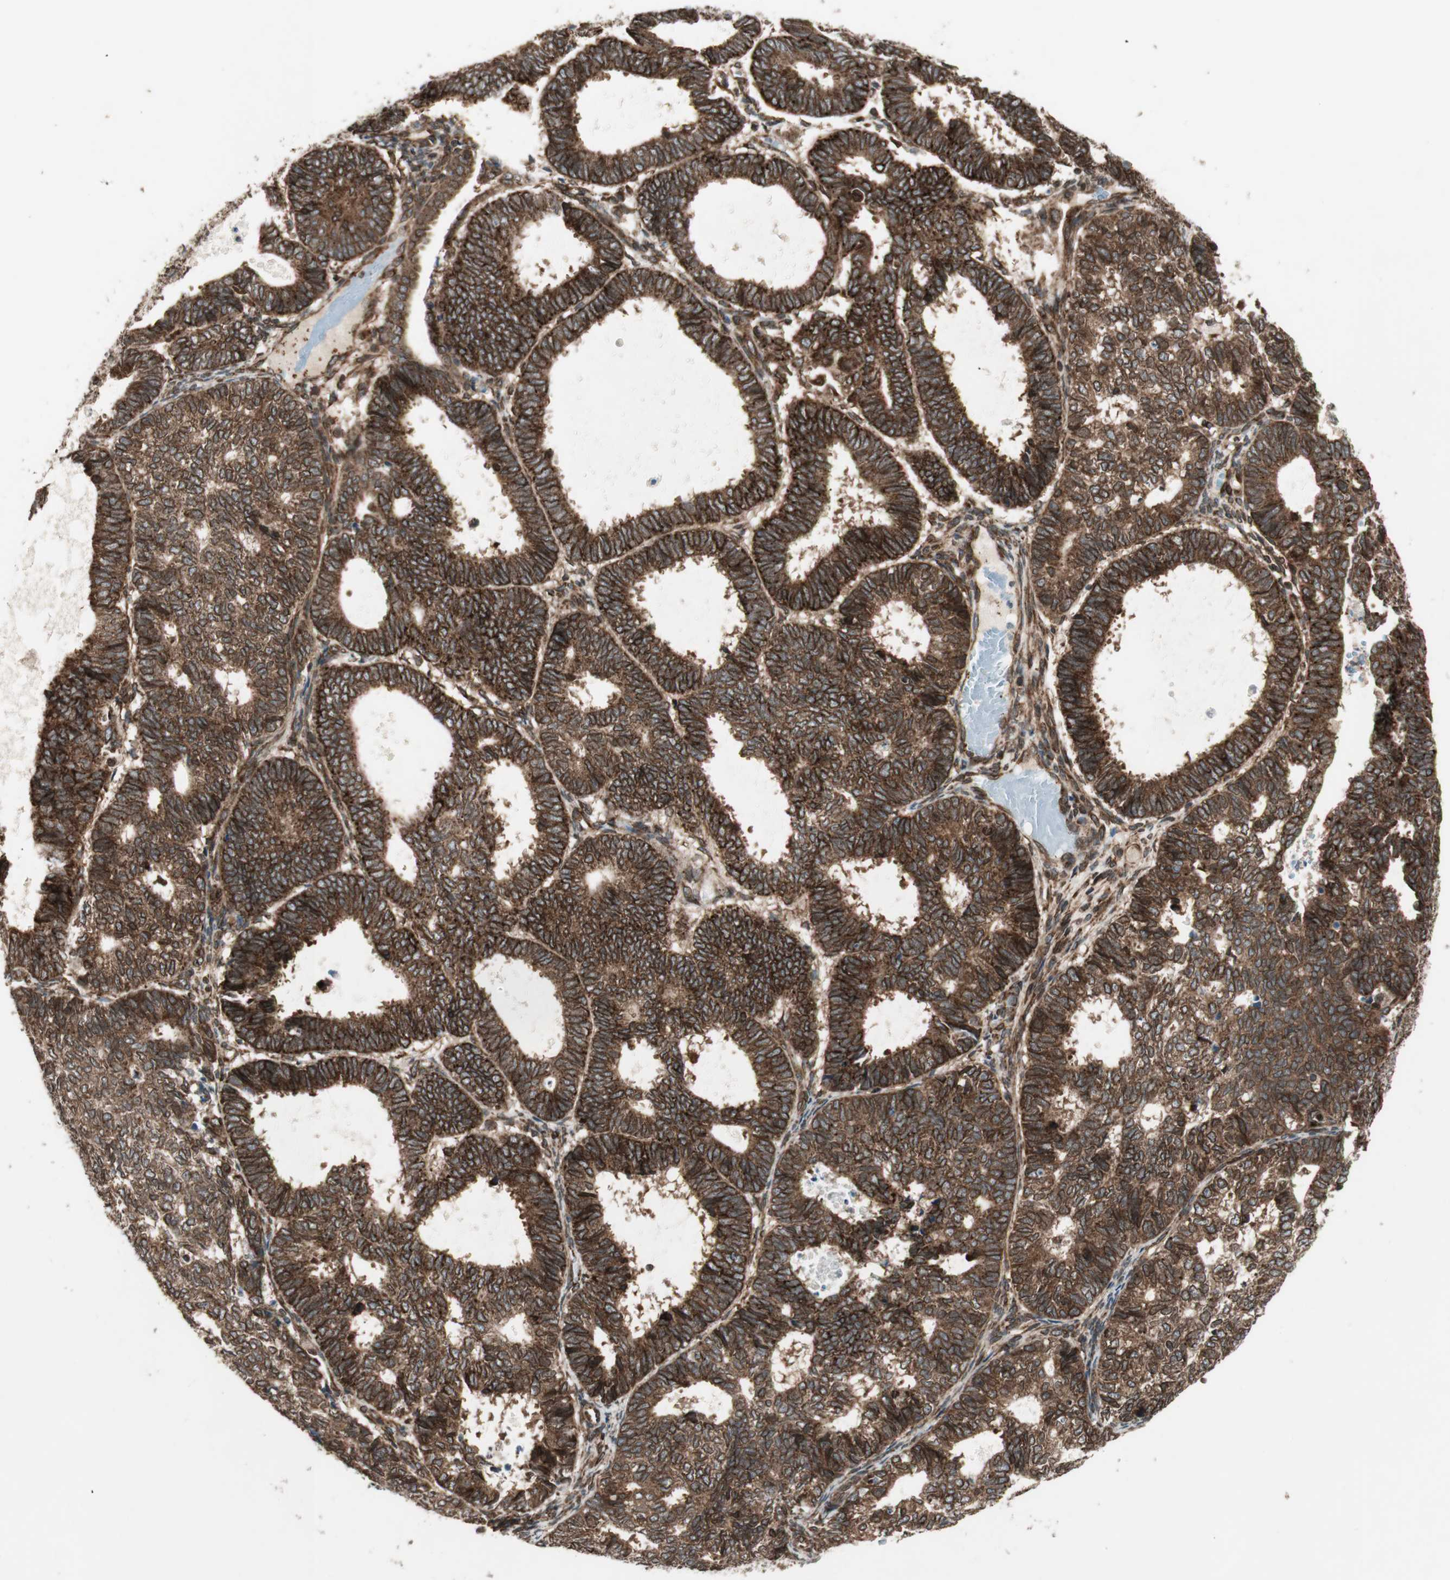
{"staining": {"intensity": "strong", "quantity": ">75%", "location": "cytoplasmic/membranous,nuclear"}, "tissue": "endometrial cancer", "cell_type": "Tumor cells", "image_type": "cancer", "snomed": [{"axis": "morphology", "description": "Adenocarcinoma, NOS"}, {"axis": "topography", "description": "Uterus"}], "caption": "Endometrial cancer stained with IHC shows strong cytoplasmic/membranous and nuclear expression in about >75% of tumor cells.", "gene": "NUP62", "patient": {"sex": "female", "age": 60}}